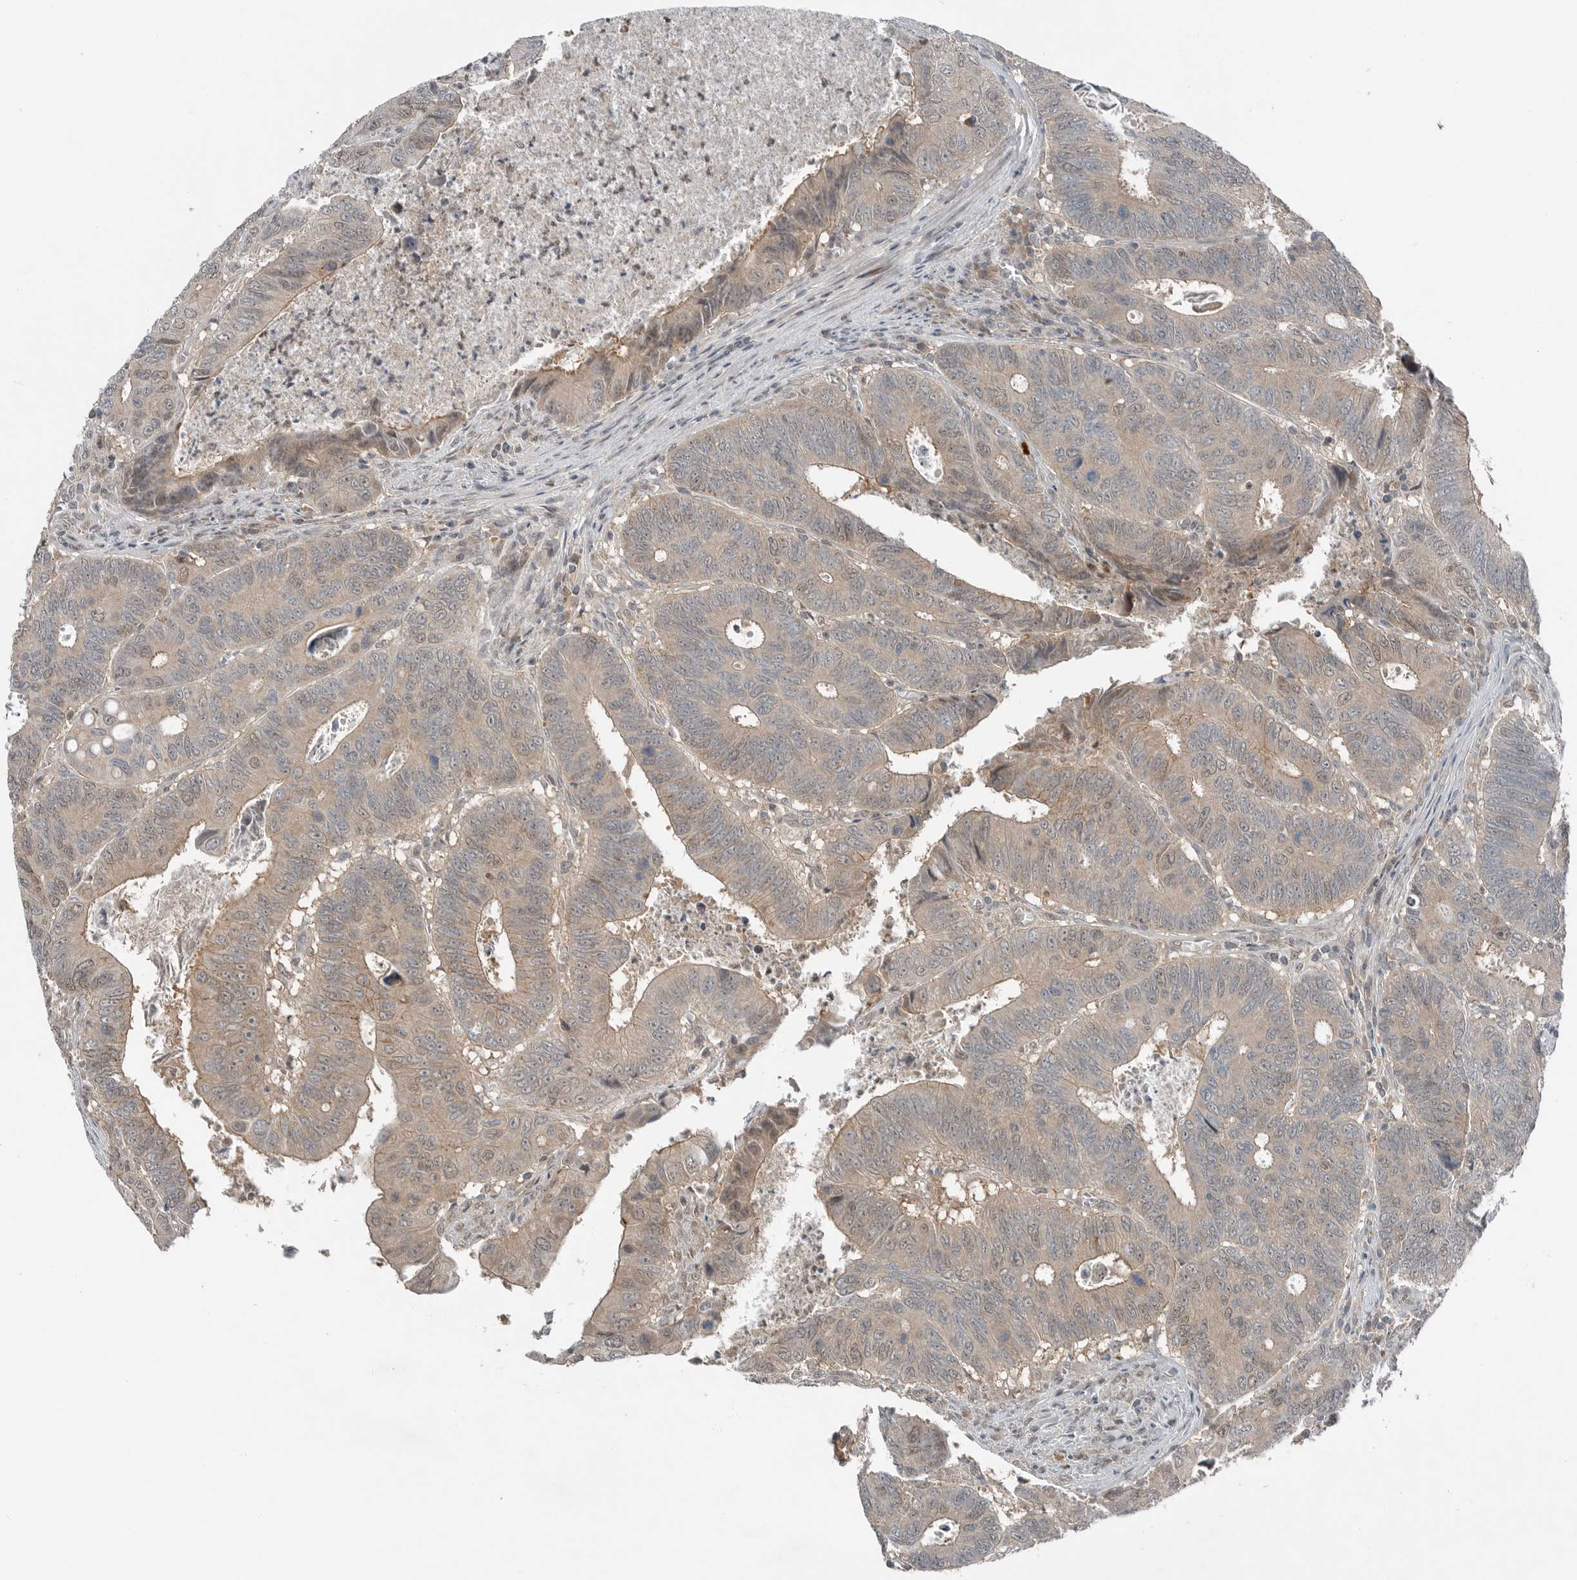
{"staining": {"intensity": "weak", "quantity": "25%-75%", "location": "cytoplasmic/membranous,nuclear"}, "tissue": "colorectal cancer", "cell_type": "Tumor cells", "image_type": "cancer", "snomed": [{"axis": "morphology", "description": "Adenocarcinoma, NOS"}, {"axis": "topography", "description": "Colon"}], "caption": "Immunohistochemistry (IHC) image of neoplastic tissue: human adenocarcinoma (colorectal) stained using immunohistochemistry (IHC) exhibits low levels of weak protein expression localized specifically in the cytoplasmic/membranous and nuclear of tumor cells, appearing as a cytoplasmic/membranous and nuclear brown color.", "gene": "MFAP3L", "patient": {"sex": "male", "age": 72}}